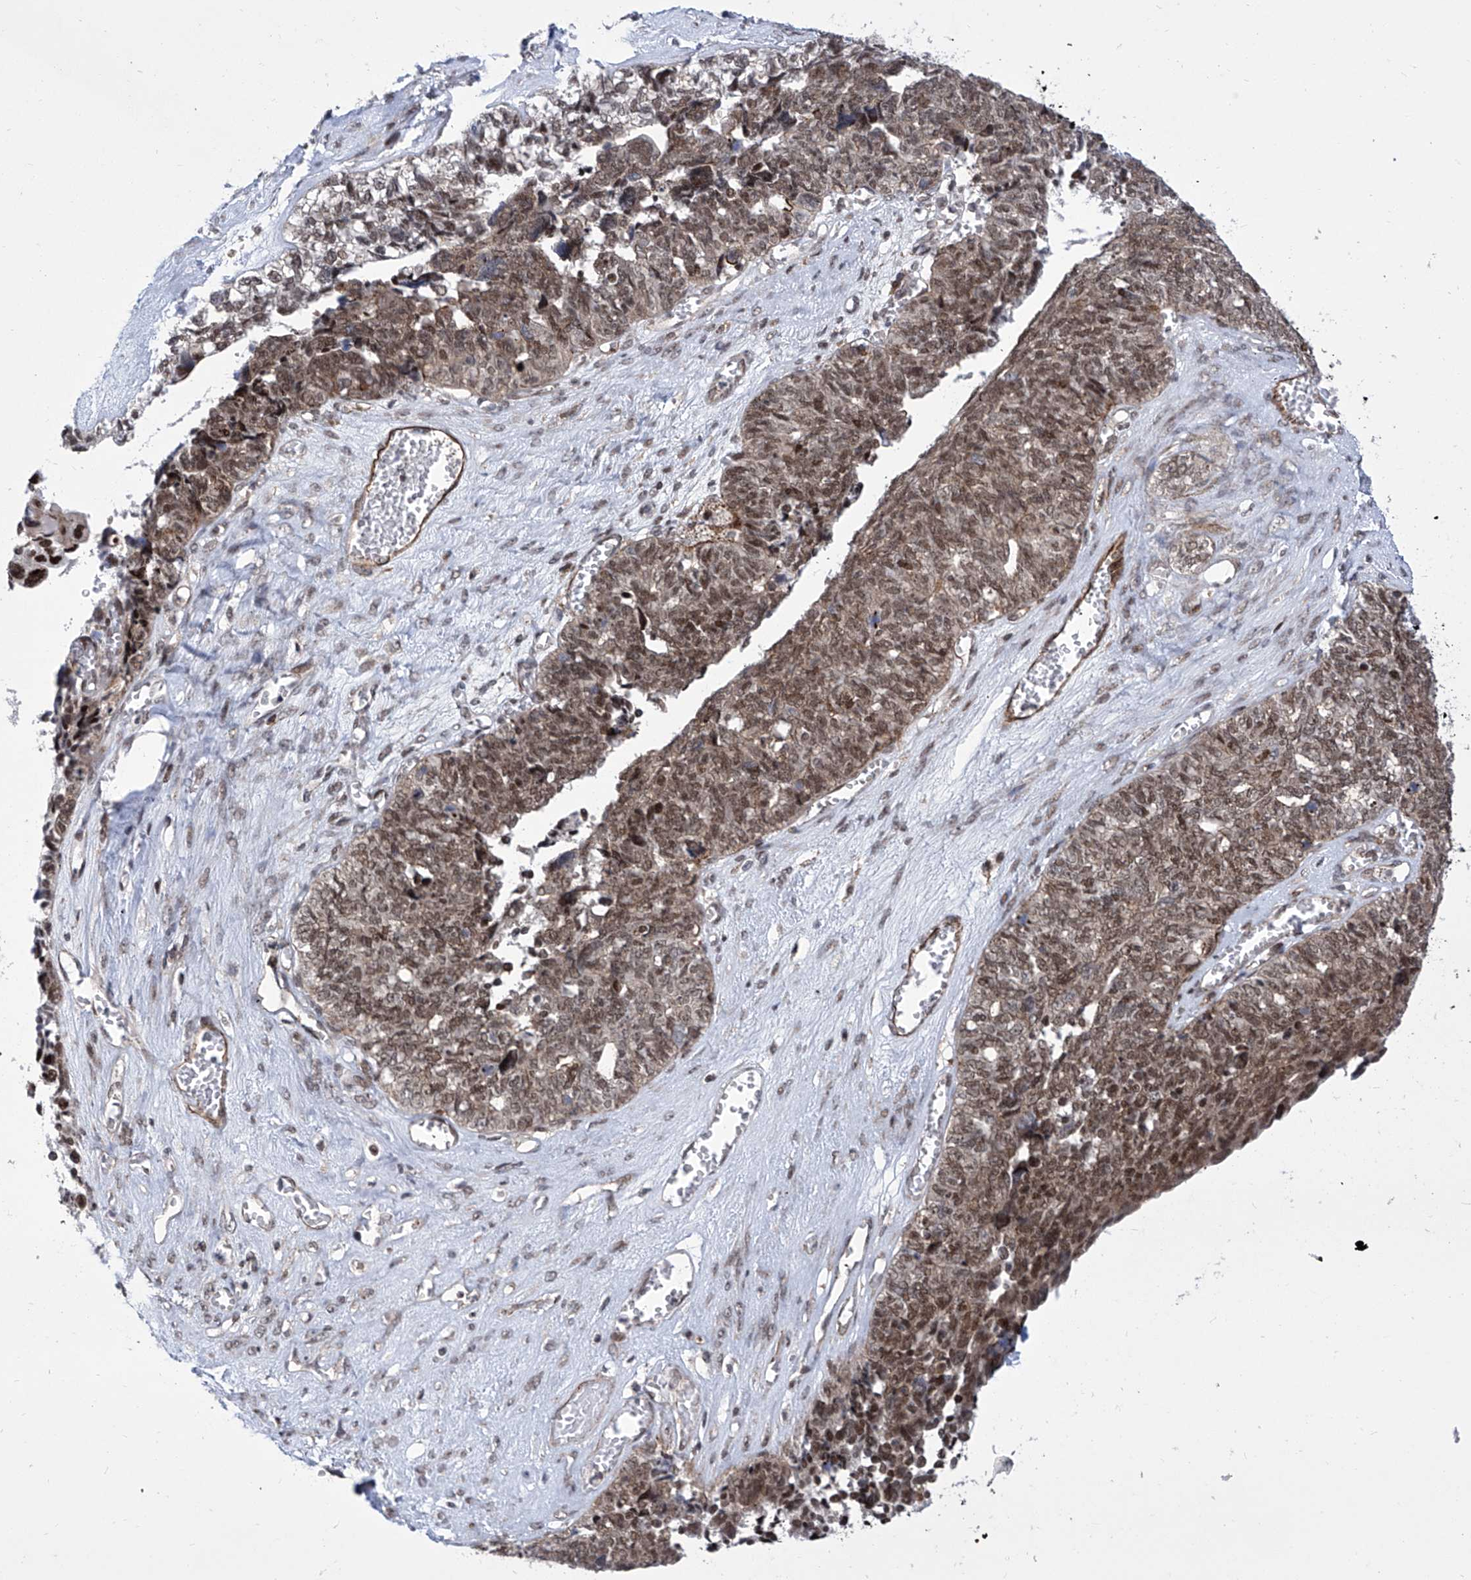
{"staining": {"intensity": "moderate", "quantity": ">75%", "location": "cytoplasmic/membranous,nuclear"}, "tissue": "ovarian cancer", "cell_type": "Tumor cells", "image_type": "cancer", "snomed": [{"axis": "morphology", "description": "Cystadenocarcinoma, serous, NOS"}, {"axis": "topography", "description": "Ovary"}], "caption": "Serous cystadenocarcinoma (ovarian) stained with IHC displays moderate cytoplasmic/membranous and nuclear positivity in approximately >75% of tumor cells. (DAB = brown stain, brightfield microscopy at high magnification).", "gene": "CEP290", "patient": {"sex": "female", "age": 79}}